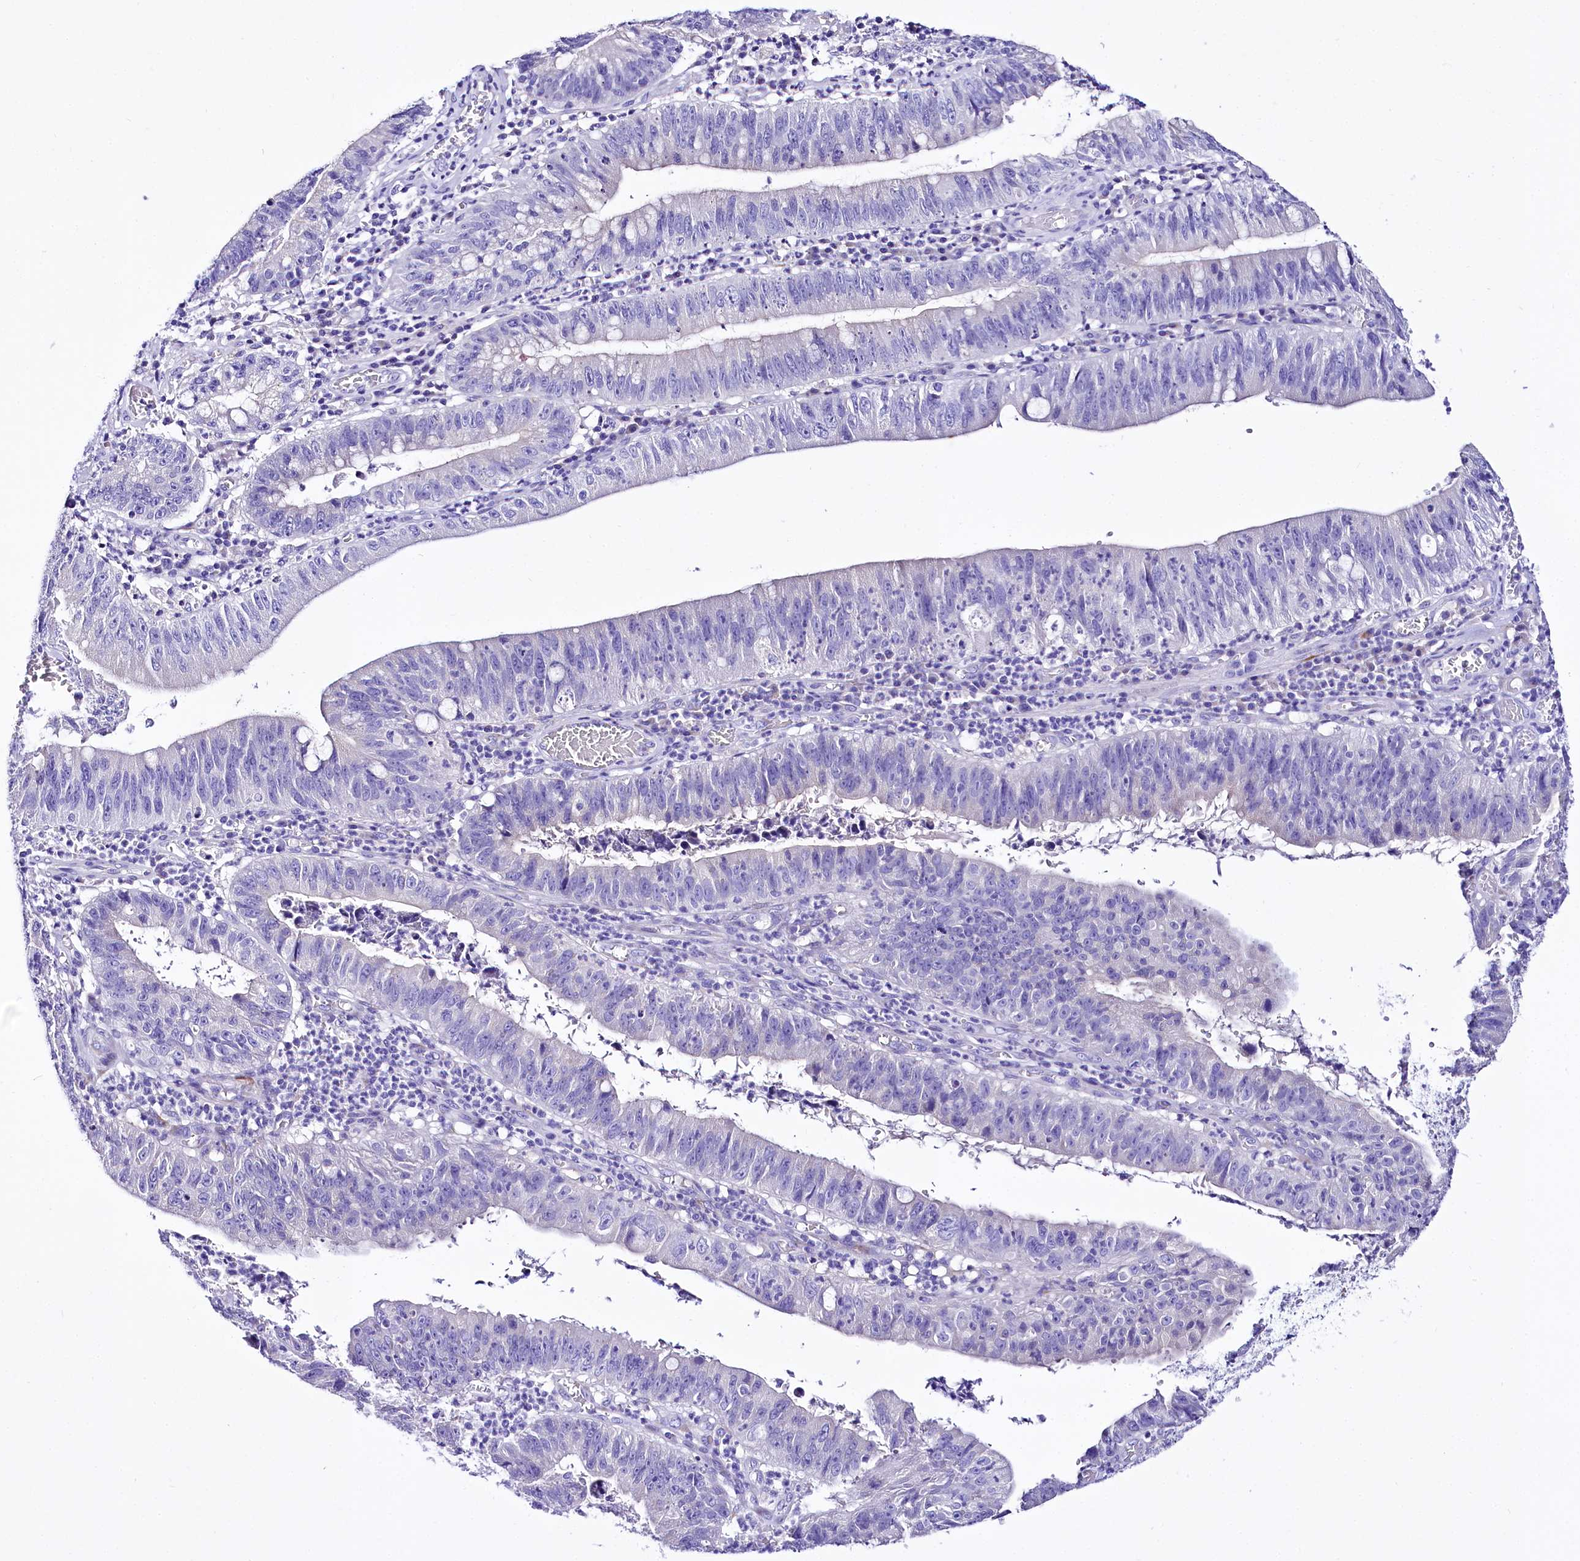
{"staining": {"intensity": "negative", "quantity": "none", "location": "none"}, "tissue": "stomach cancer", "cell_type": "Tumor cells", "image_type": "cancer", "snomed": [{"axis": "morphology", "description": "Adenocarcinoma, NOS"}, {"axis": "topography", "description": "Stomach"}], "caption": "Stomach cancer (adenocarcinoma) was stained to show a protein in brown. There is no significant positivity in tumor cells. The staining is performed using DAB (3,3'-diaminobenzidine) brown chromogen with nuclei counter-stained in using hematoxylin.", "gene": "A2ML1", "patient": {"sex": "male", "age": 59}}